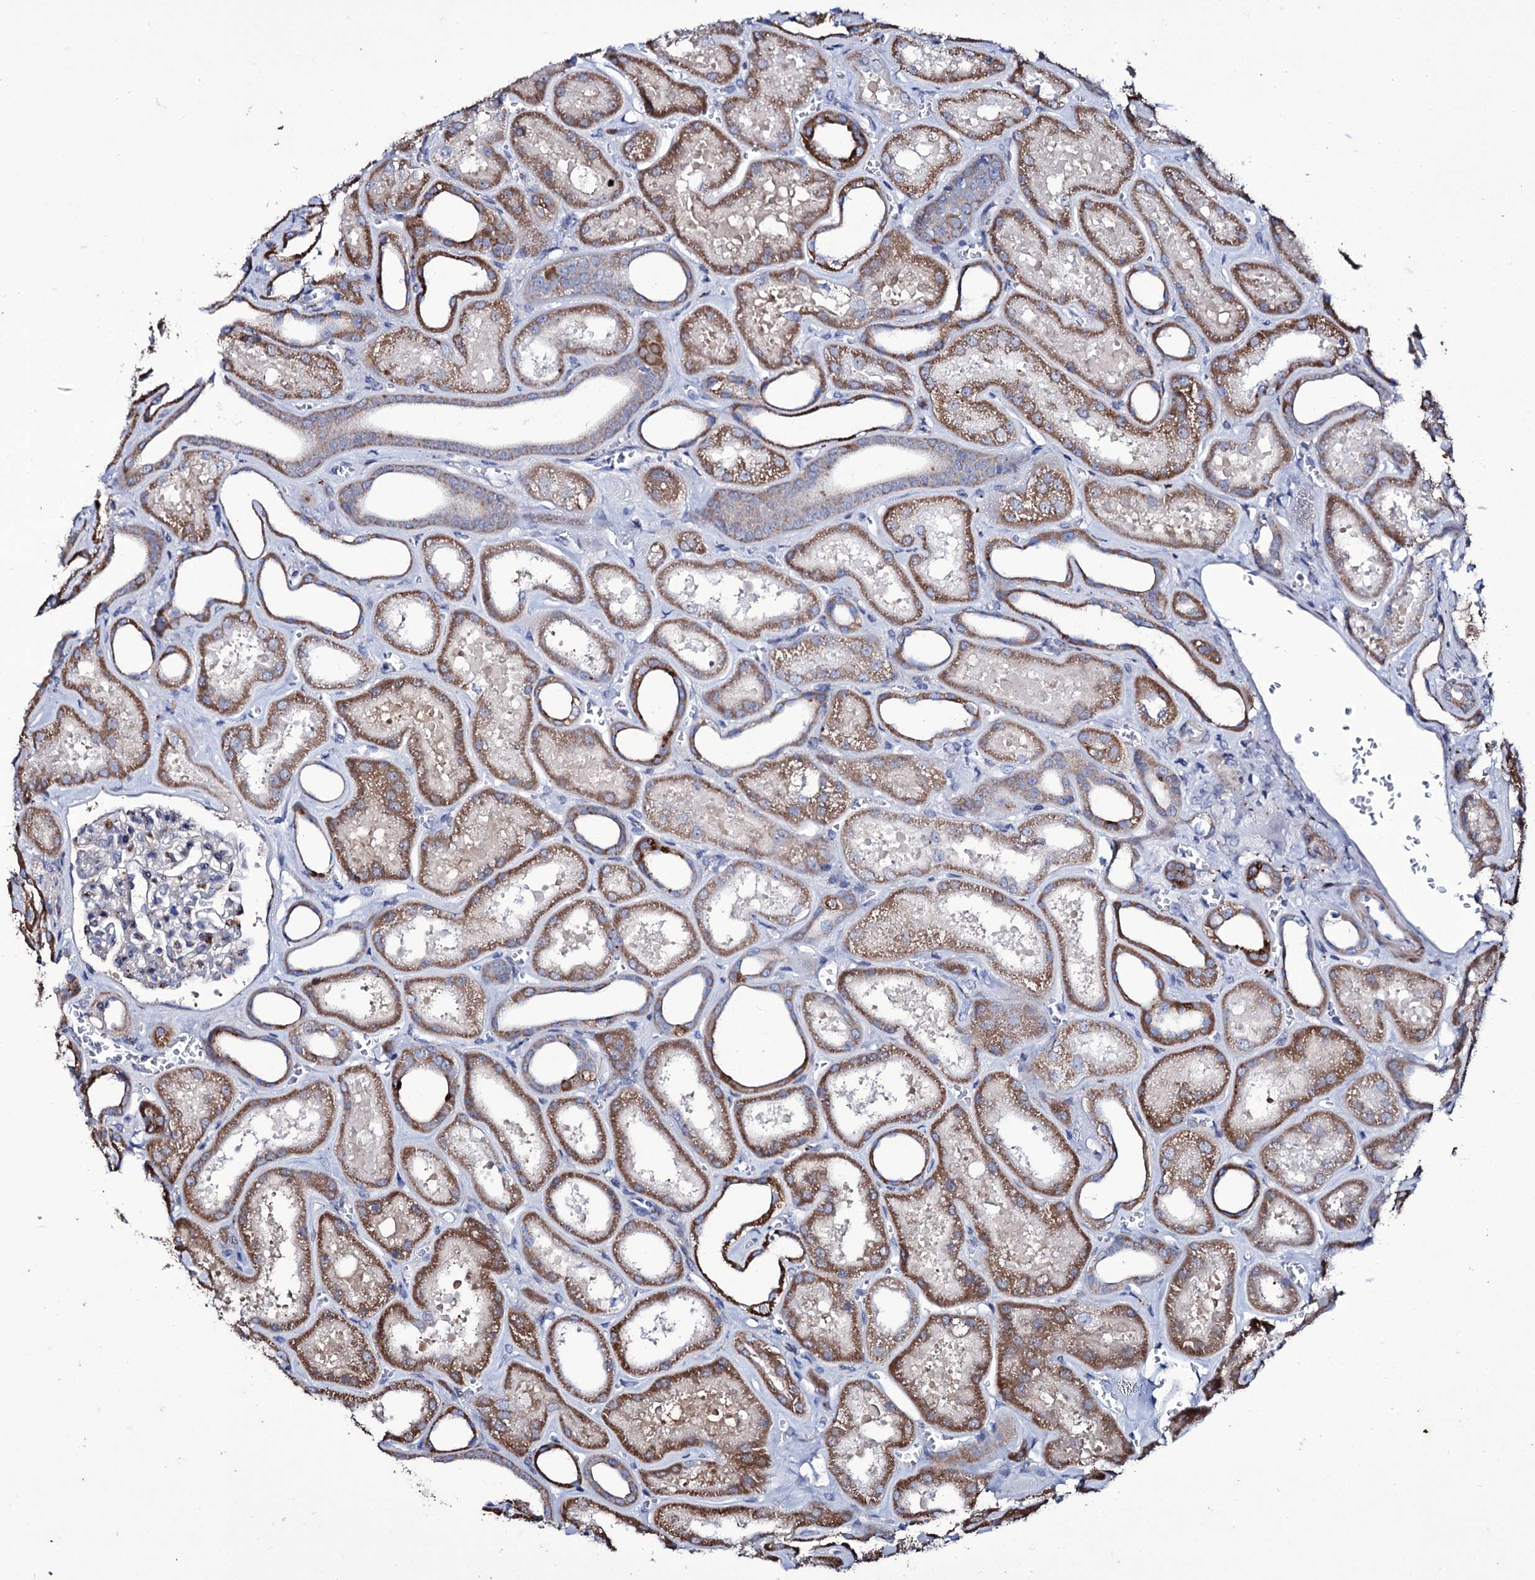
{"staining": {"intensity": "weak", "quantity": "<25%", "location": "cytoplasmic/membranous"}, "tissue": "kidney", "cell_type": "Cells in glomeruli", "image_type": "normal", "snomed": [{"axis": "morphology", "description": "Normal tissue, NOS"}, {"axis": "morphology", "description": "Adenocarcinoma, NOS"}, {"axis": "topography", "description": "Kidney"}], "caption": "A high-resolution micrograph shows immunohistochemistry (IHC) staining of benign kidney, which exhibits no significant expression in cells in glomeruli. (DAB (3,3'-diaminobenzidine) immunohistochemistry (IHC) with hematoxylin counter stain).", "gene": "TUBGCP5", "patient": {"sex": "female", "age": 68}}